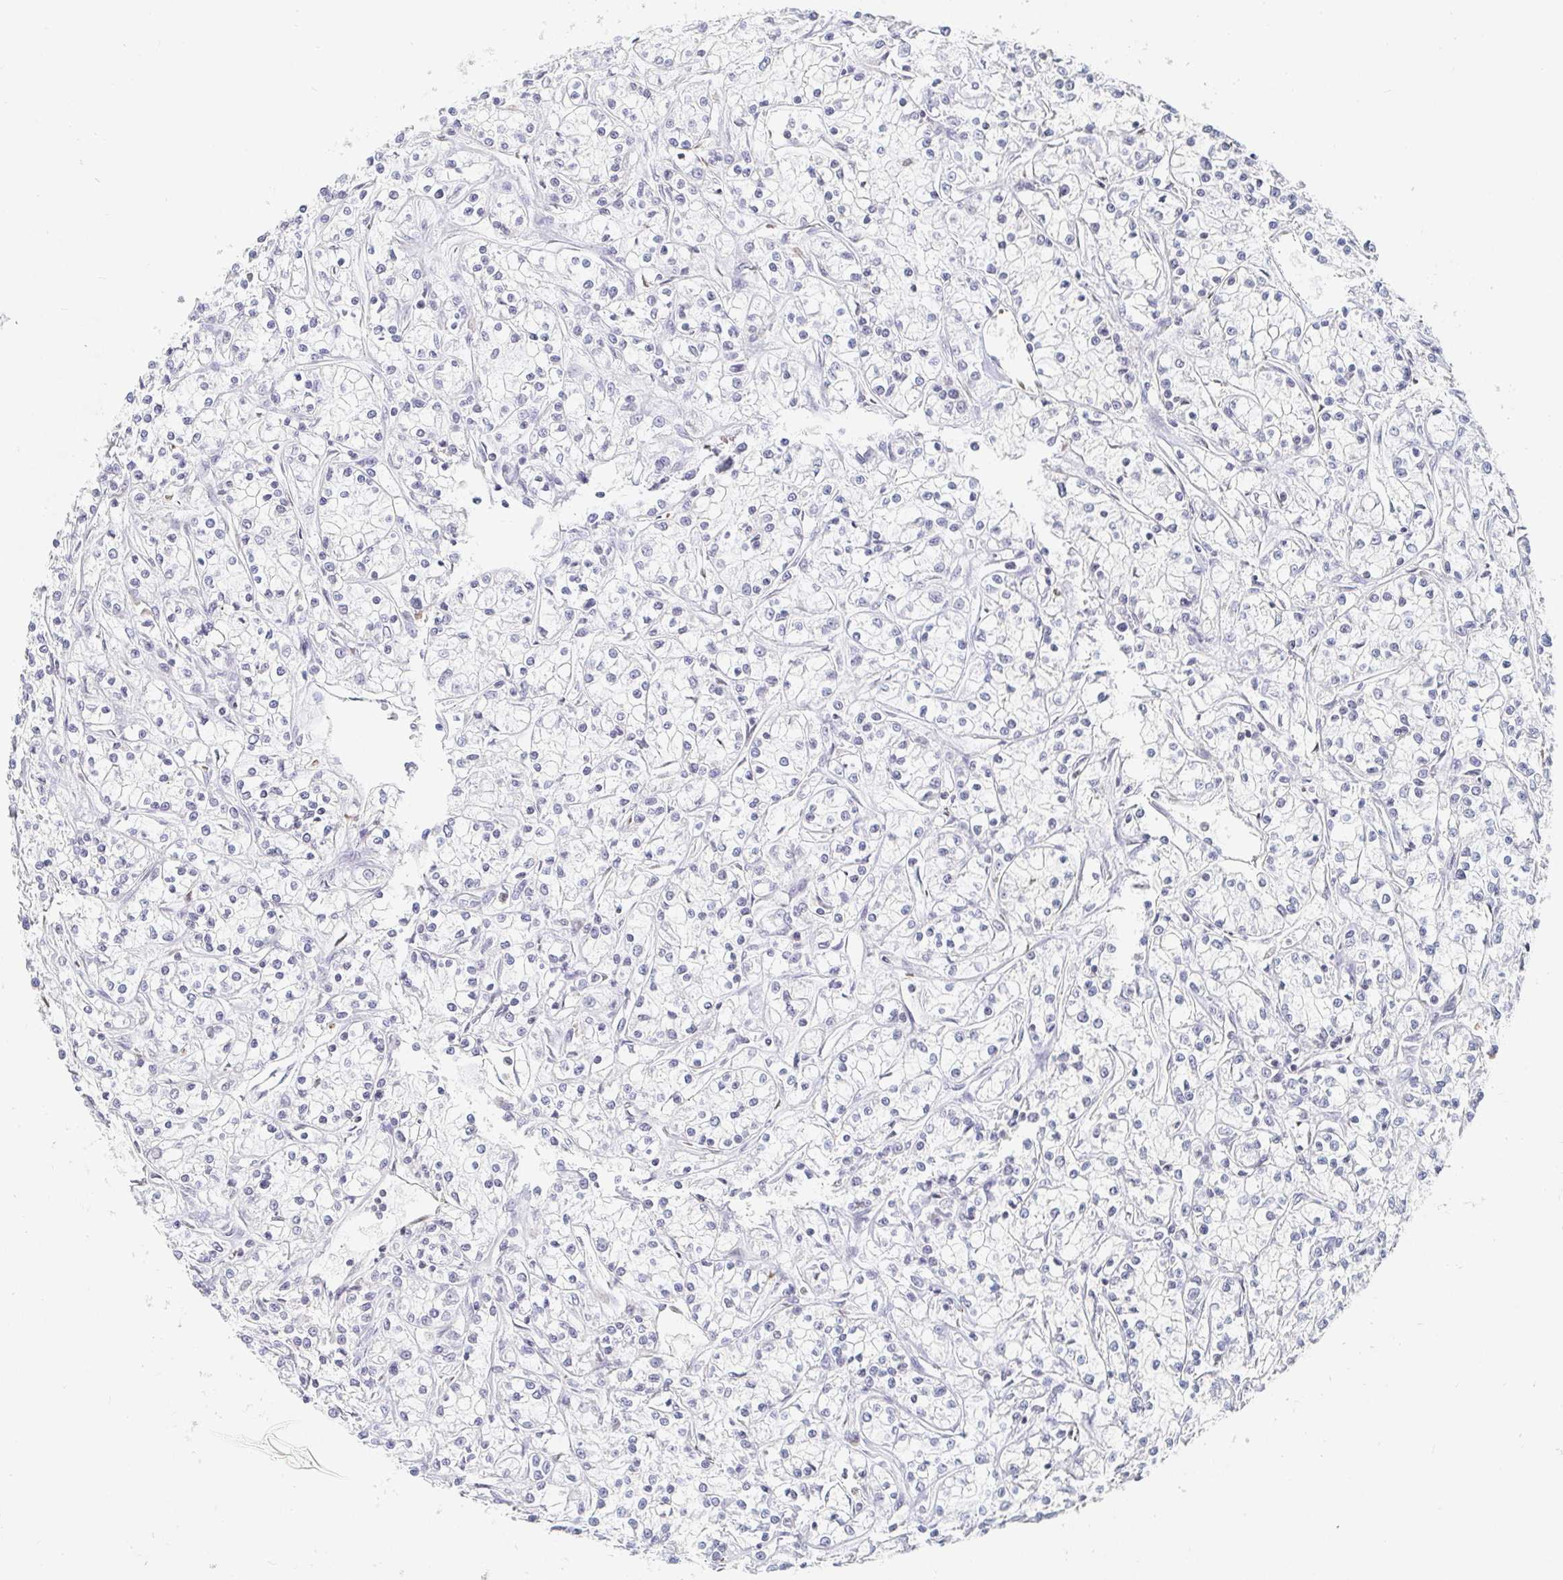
{"staining": {"intensity": "negative", "quantity": "none", "location": "none"}, "tissue": "renal cancer", "cell_type": "Tumor cells", "image_type": "cancer", "snomed": [{"axis": "morphology", "description": "Adenocarcinoma, NOS"}, {"axis": "topography", "description": "Kidney"}], "caption": "Human renal adenocarcinoma stained for a protein using immunohistochemistry displays no positivity in tumor cells.", "gene": "NME9", "patient": {"sex": "female", "age": 59}}